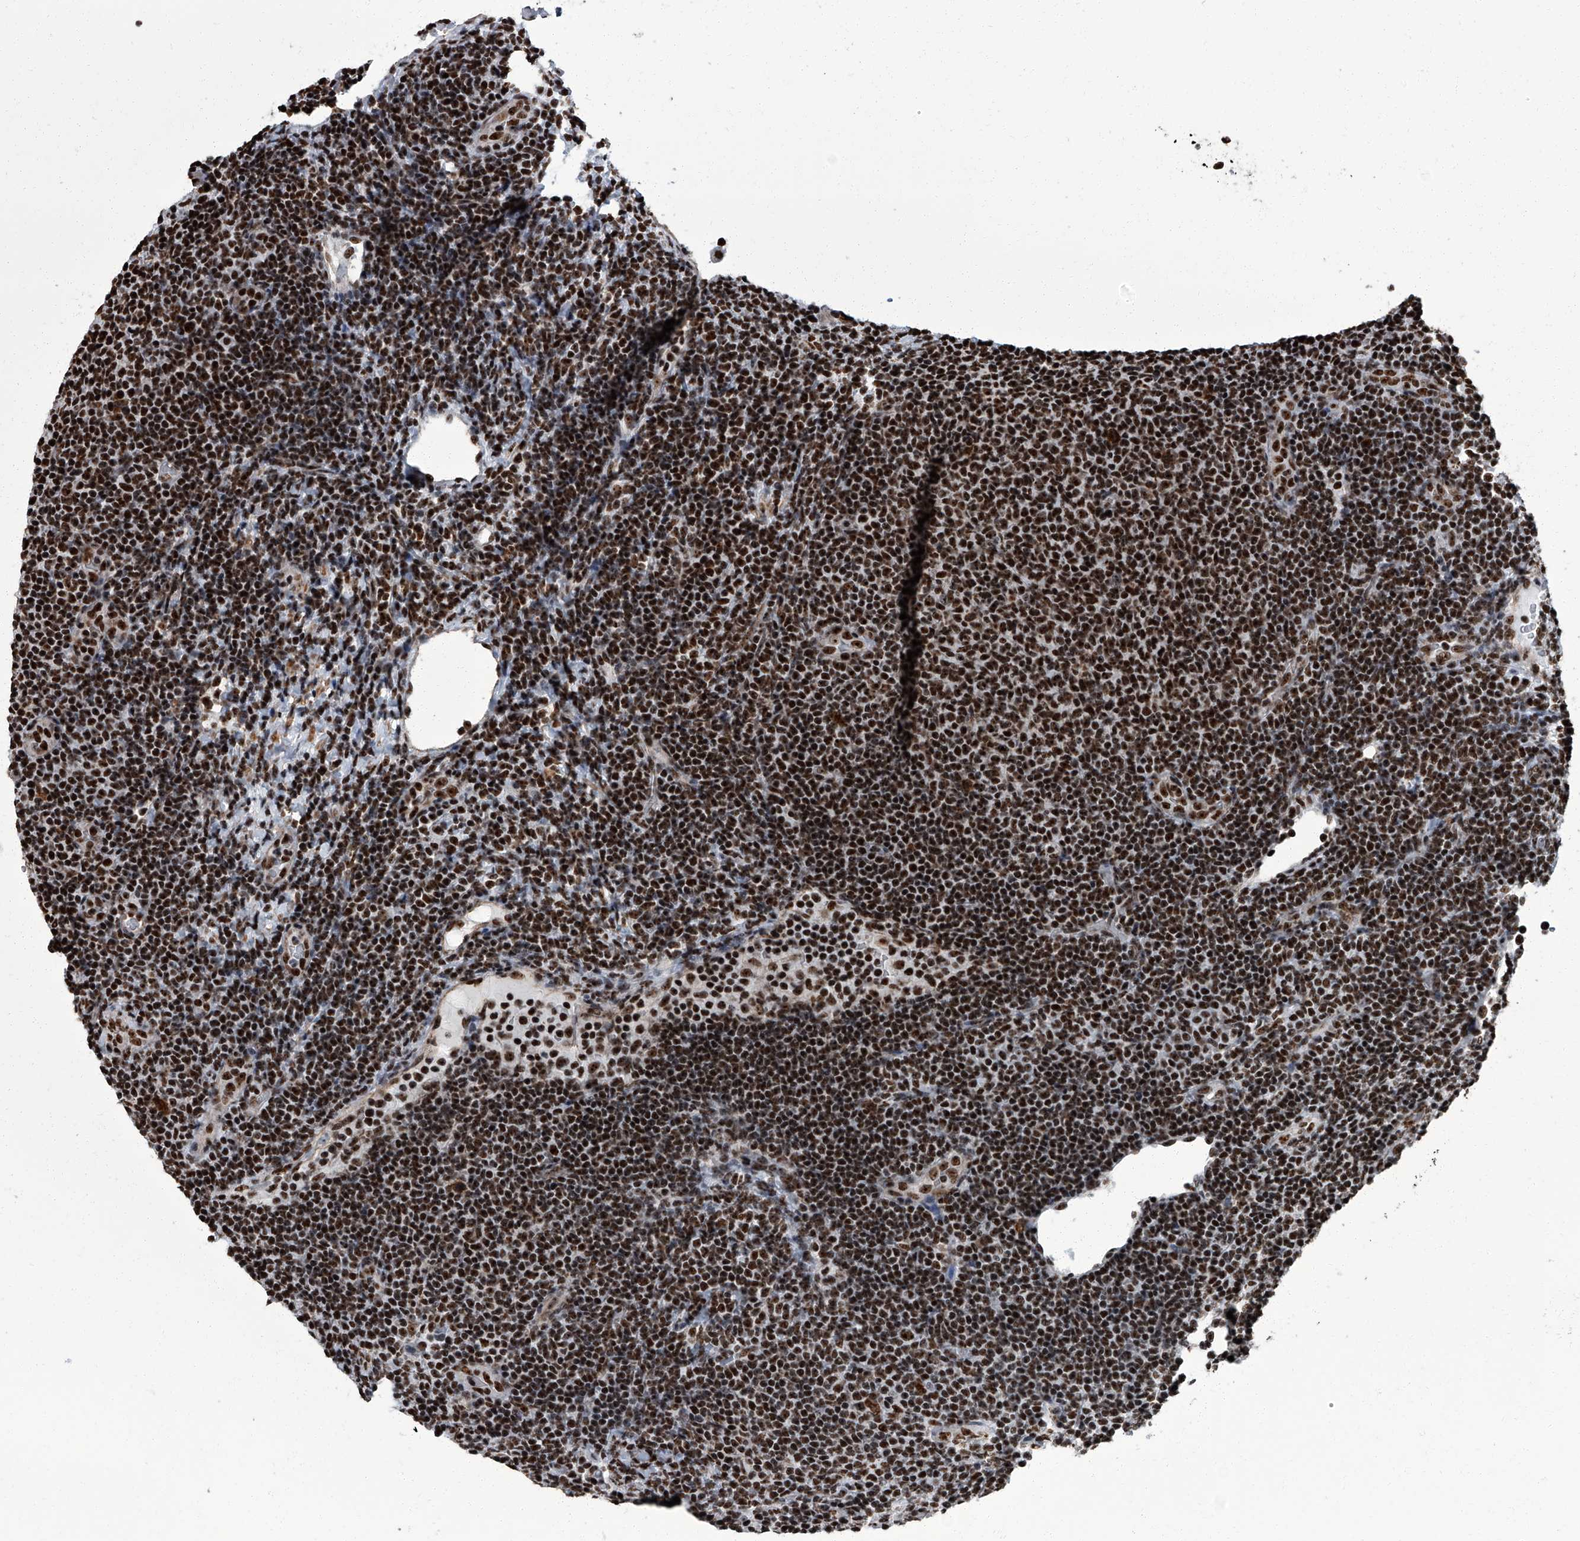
{"staining": {"intensity": "strong", "quantity": ">75%", "location": "nuclear"}, "tissue": "lymphoma", "cell_type": "Tumor cells", "image_type": "cancer", "snomed": [{"axis": "morphology", "description": "Malignant lymphoma, non-Hodgkin's type, Low grade"}, {"axis": "topography", "description": "Lymph node"}], "caption": "Protein staining of lymphoma tissue demonstrates strong nuclear positivity in about >75% of tumor cells.", "gene": "ZNF518B", "patient": {"sex": "male", "age": 66}}